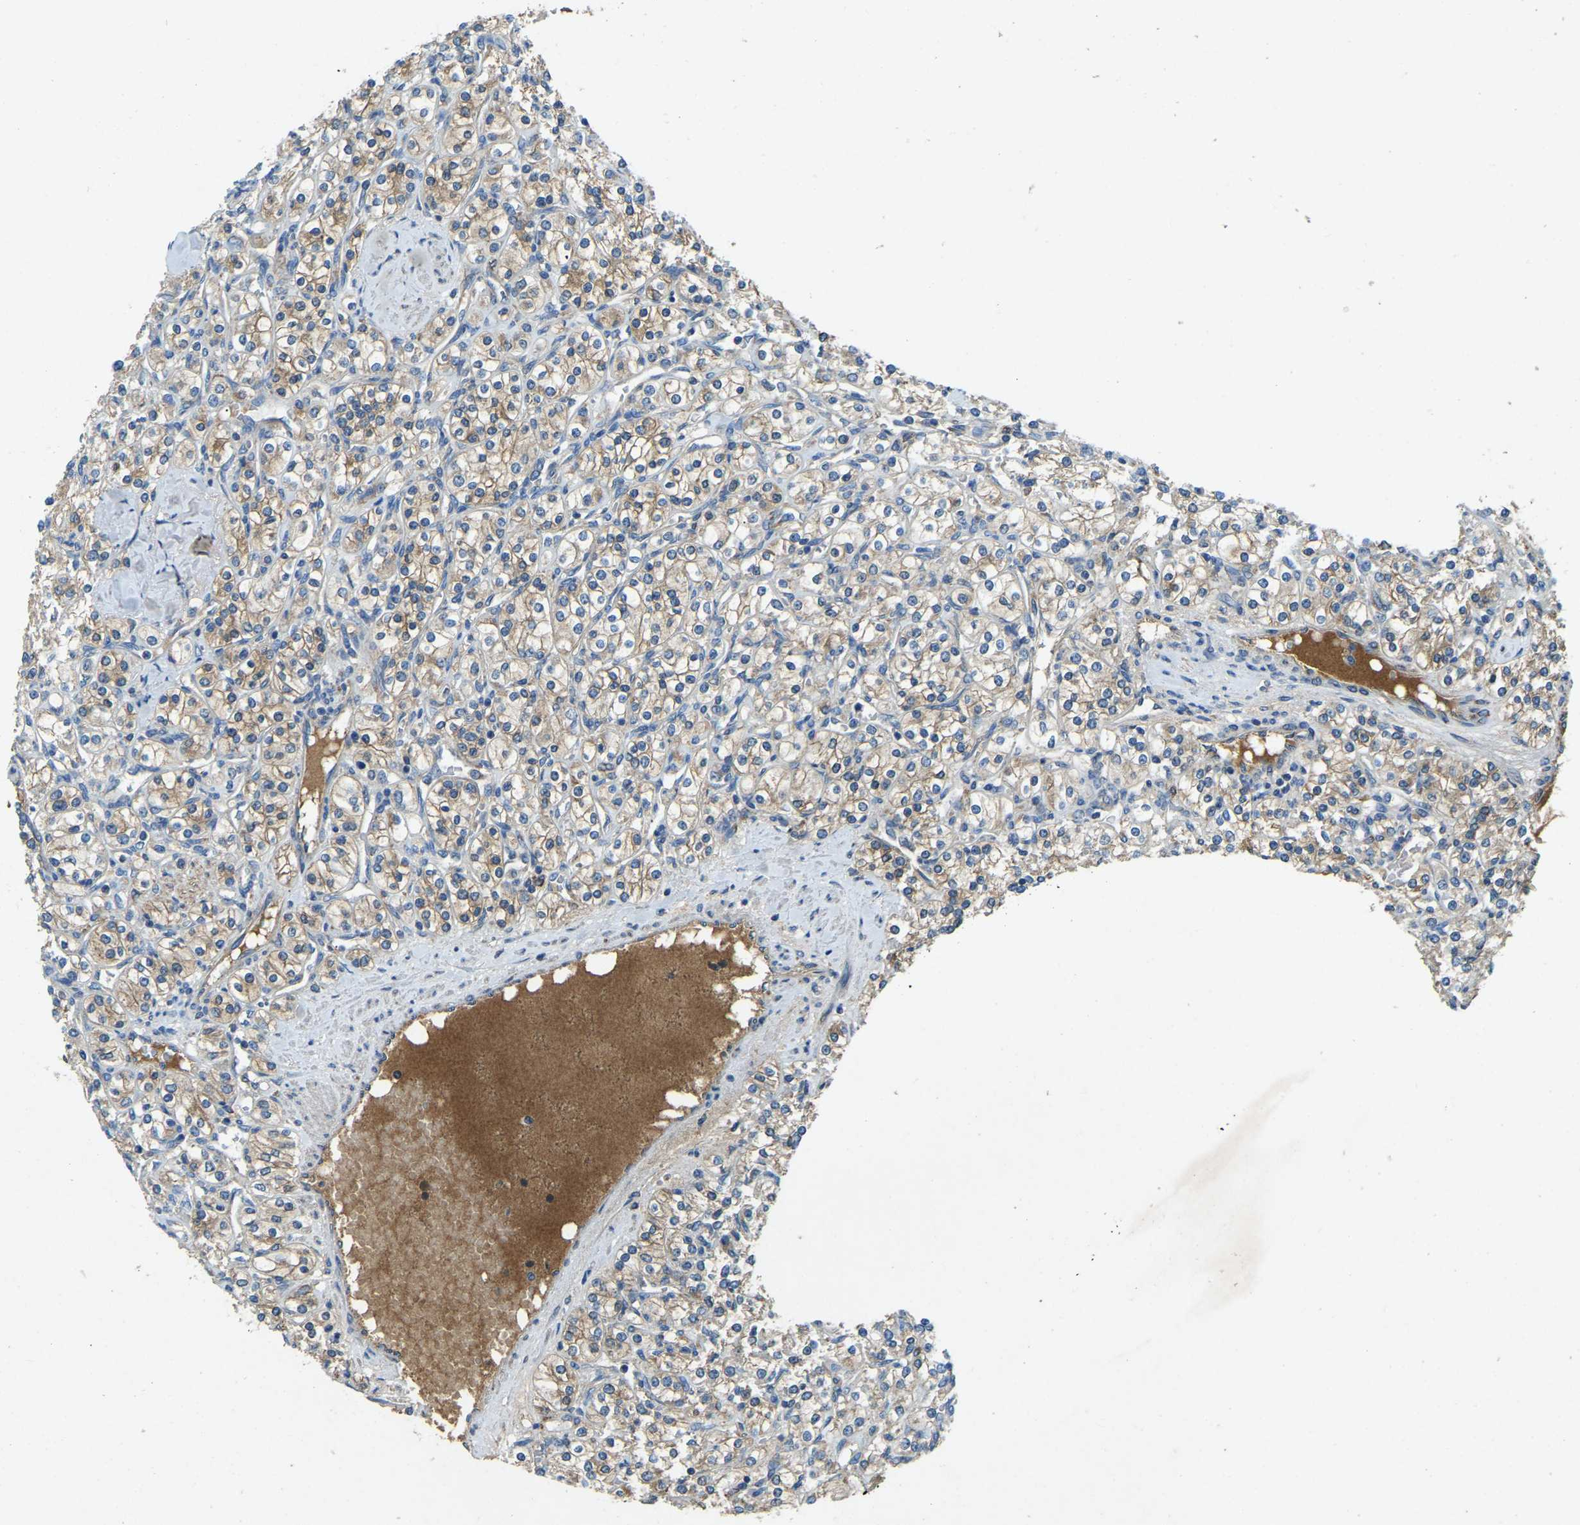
{"staining": {"intensity": "weak", "quantity": ">75%", "location": "cytoplasmic/membranous"}, "tissue": "renal cancer", "cell_type": "Tumor cells", "image_type": "cancer", "snomed": [{"axis": "morphology", "description": "Adenocarcinoma, NOS"}, {"axis": "topography", "description": "Kidney"}], "caption": "A histopathology image showing weak cytoplasmic/membranous positivity in about >75% of tumor cells in adenocarcinoma (renal), as visualized by brown immunohistochemical staining.", "gene": "ATP8B1", "patient": {"sex": "male", "age": 77}}